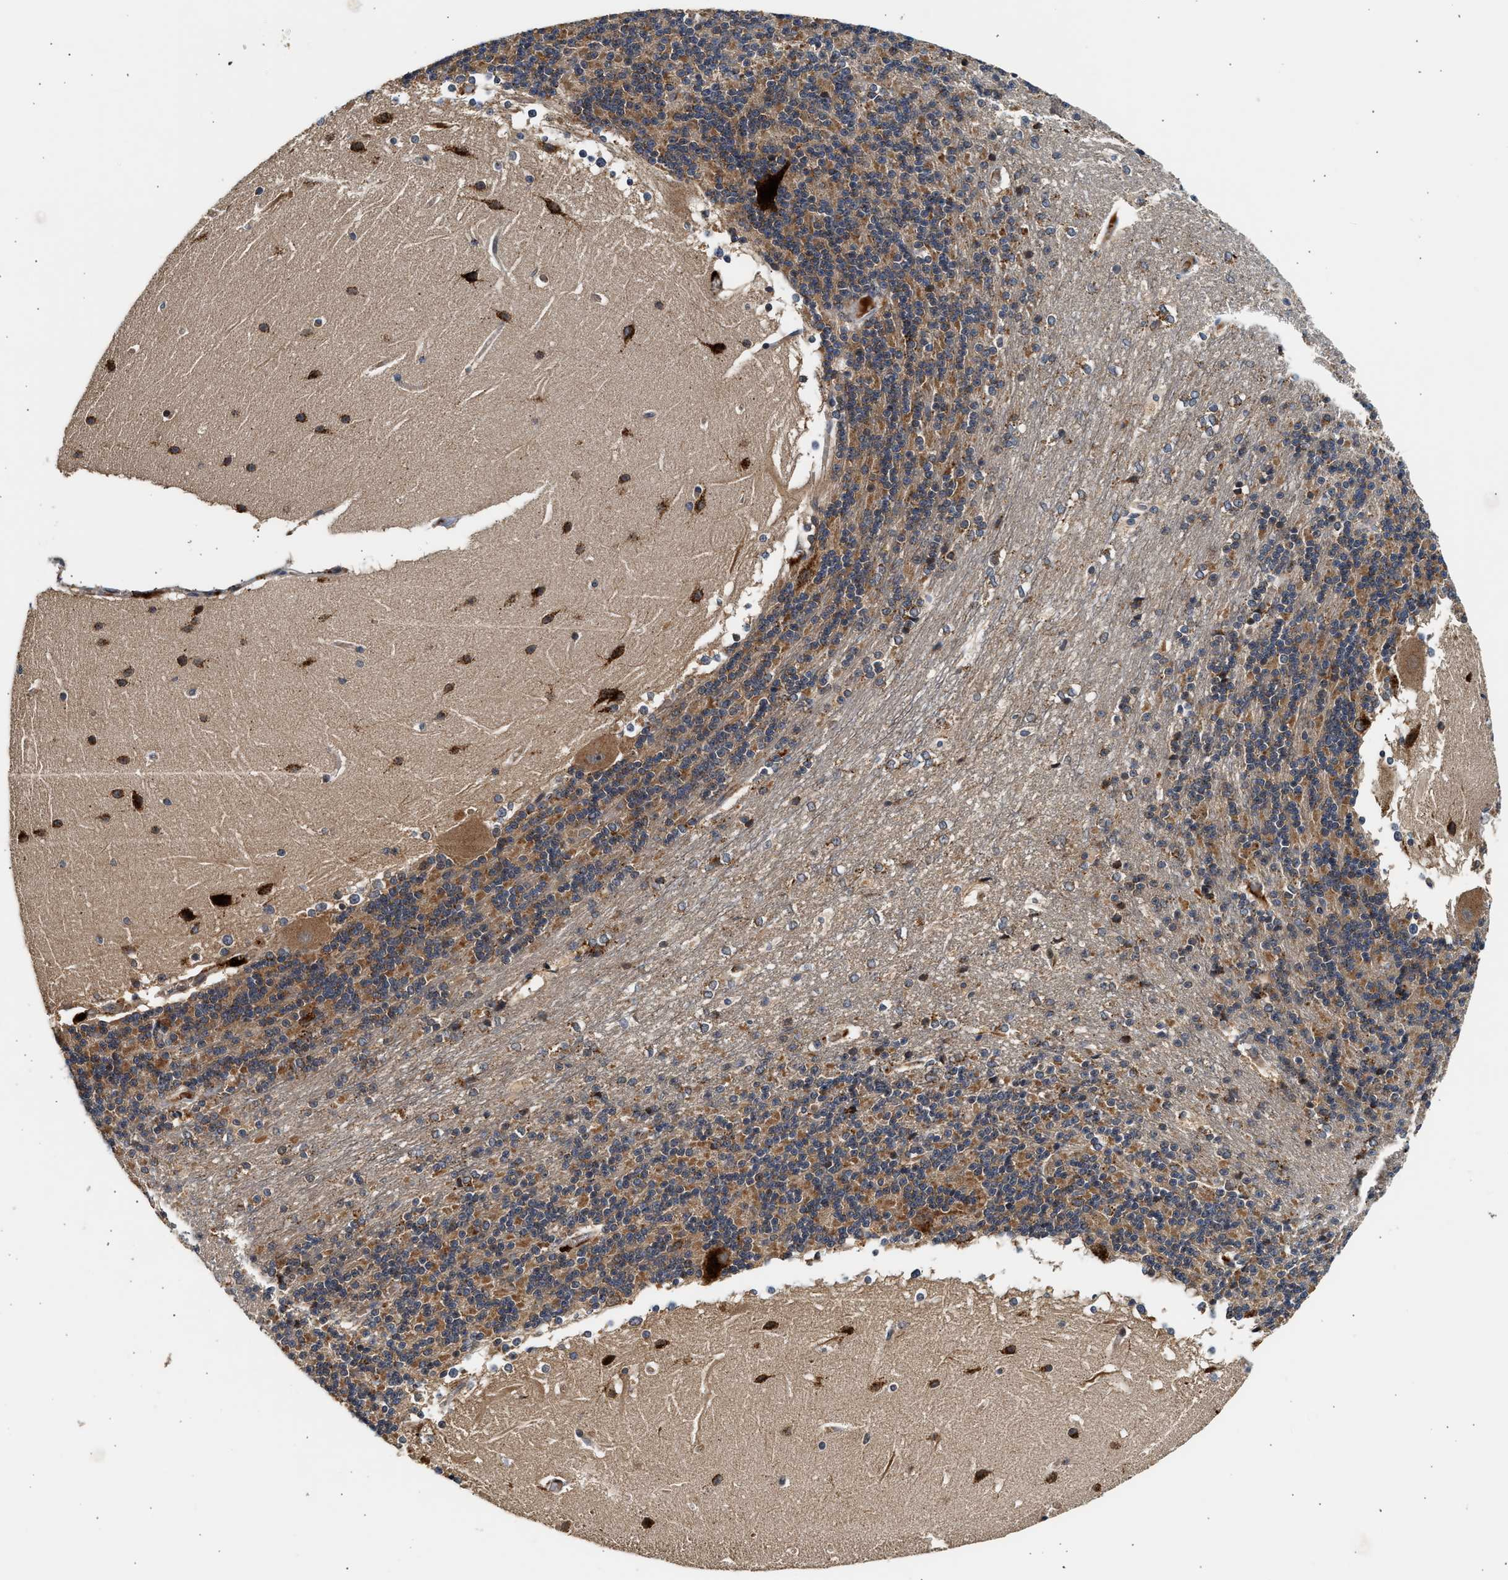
{"staining": {"intensity": "moderate", "quantity": ">75%", "location": "cytoplasmic/membranous"}, "tissue": "cerebellum", "cell_type": "Cells in granular layer", "image_type": "normal", "snomed": [{"axis": "morphology", "description": "Normal tissue, NOS"}, {"axis": "topography", "description": "Cerebellum"}], "caption": "Immunohistochemical staining of unremarkable cerebellum reveals >75% levels of moderate cytoplasmic/membranous protein positivity in approximately >75% of cells in granular layer. (DAB IHC, brown staining for protein, blue staining for nuclei).", "gene": "PLD3", "patient": {"sex": "female", "age": 19}}